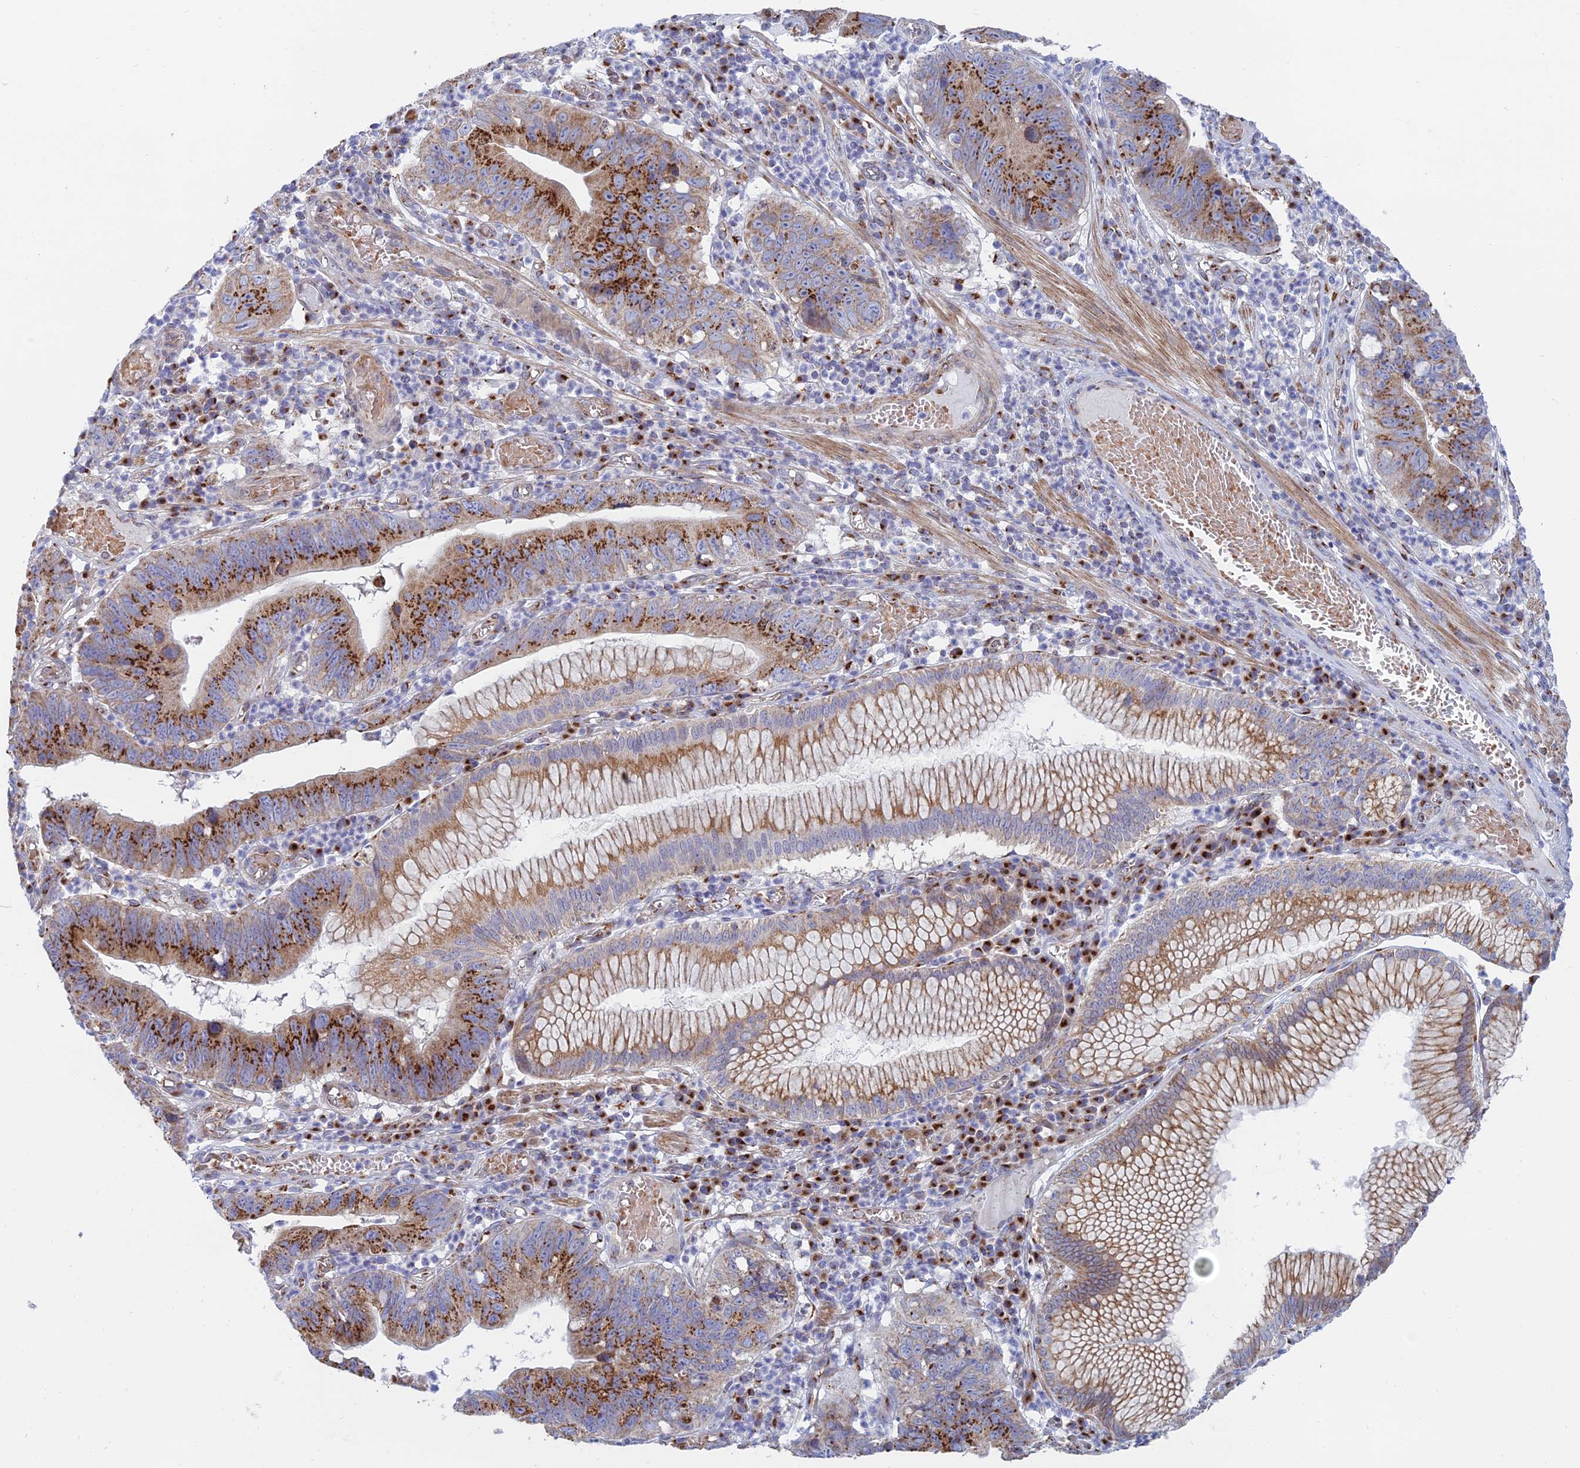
{"staining": {"intensity": "strong", "quantity": ">75%", "location": "cytoplasmic/membranous"}, "tissue": "stomach cancer", "cell_type": "Tumor cells", "image_type": "cancer", "snomed": [{"axis": "morphology", "description": "Adenocarcinoma, NOS"}, {"axis": "topography", "description": "Stomach"}], "caption": "Adenocarcinoma (stomach) was stained to show a protein in brown. There is high levels of strong cytoplasmic/membranous expression in about >75% of tumor cells.", "gene": "HS2ST1", "patient": {"sex": "male", "age": 59}}